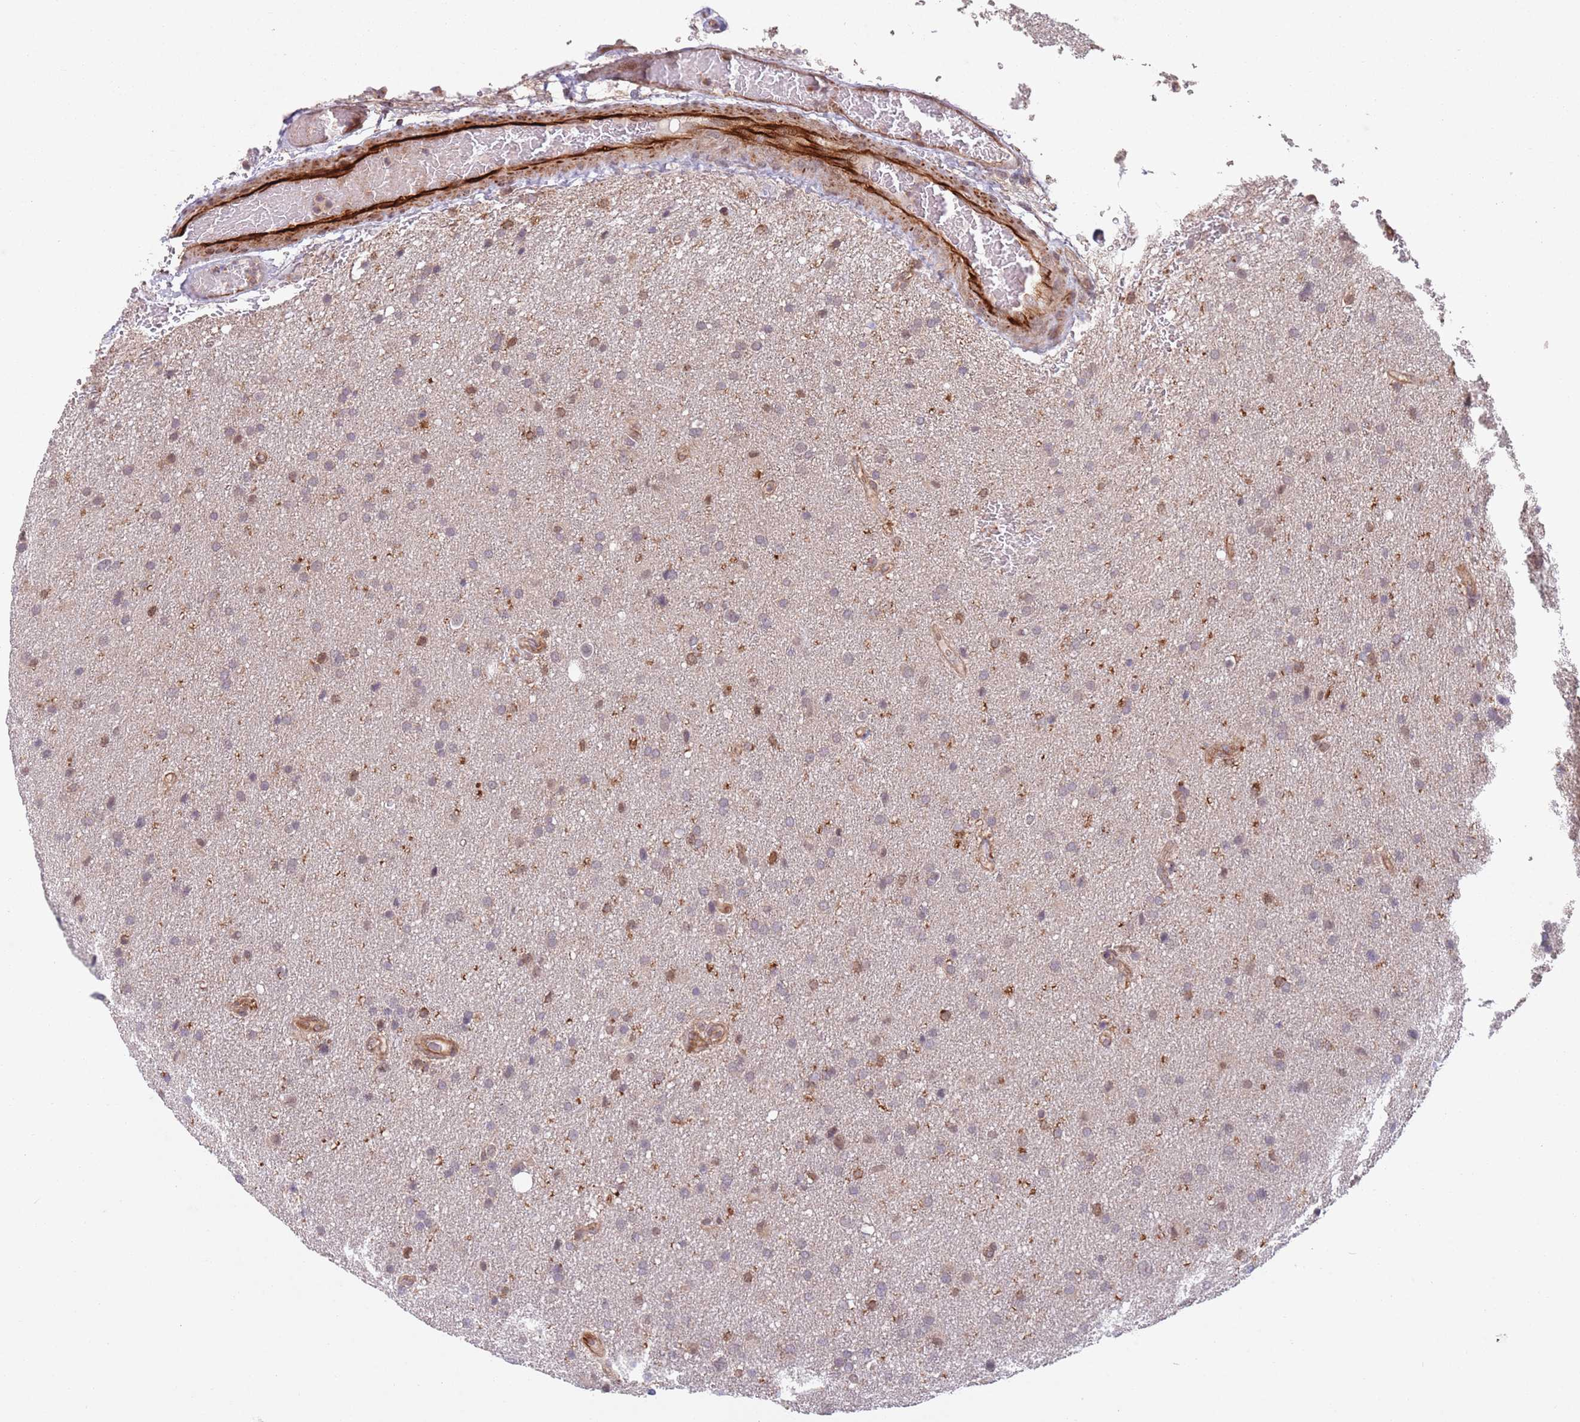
{"staining": {"intensity": "moderate", "quantity": "<25%", "location": "cytoplasmic/membranous,nuclear"}, "tissue": "glioma", "cell_type": "Tumor cells", "image_type": "cancer", "snomed": [{"axis": "morphology", "description": "Glioma, malignant, Low grade"}, {"axis": "topography", "description": "Brain"}], "caption": "About <25% of tumor cells in glioma reveal moderate cytoplasmic/membranous and nuclear protein expression as visualized by brown immunohistochemical staining.", "gene": "CHD9", "patient": {"sex": "female", "age": 32}}